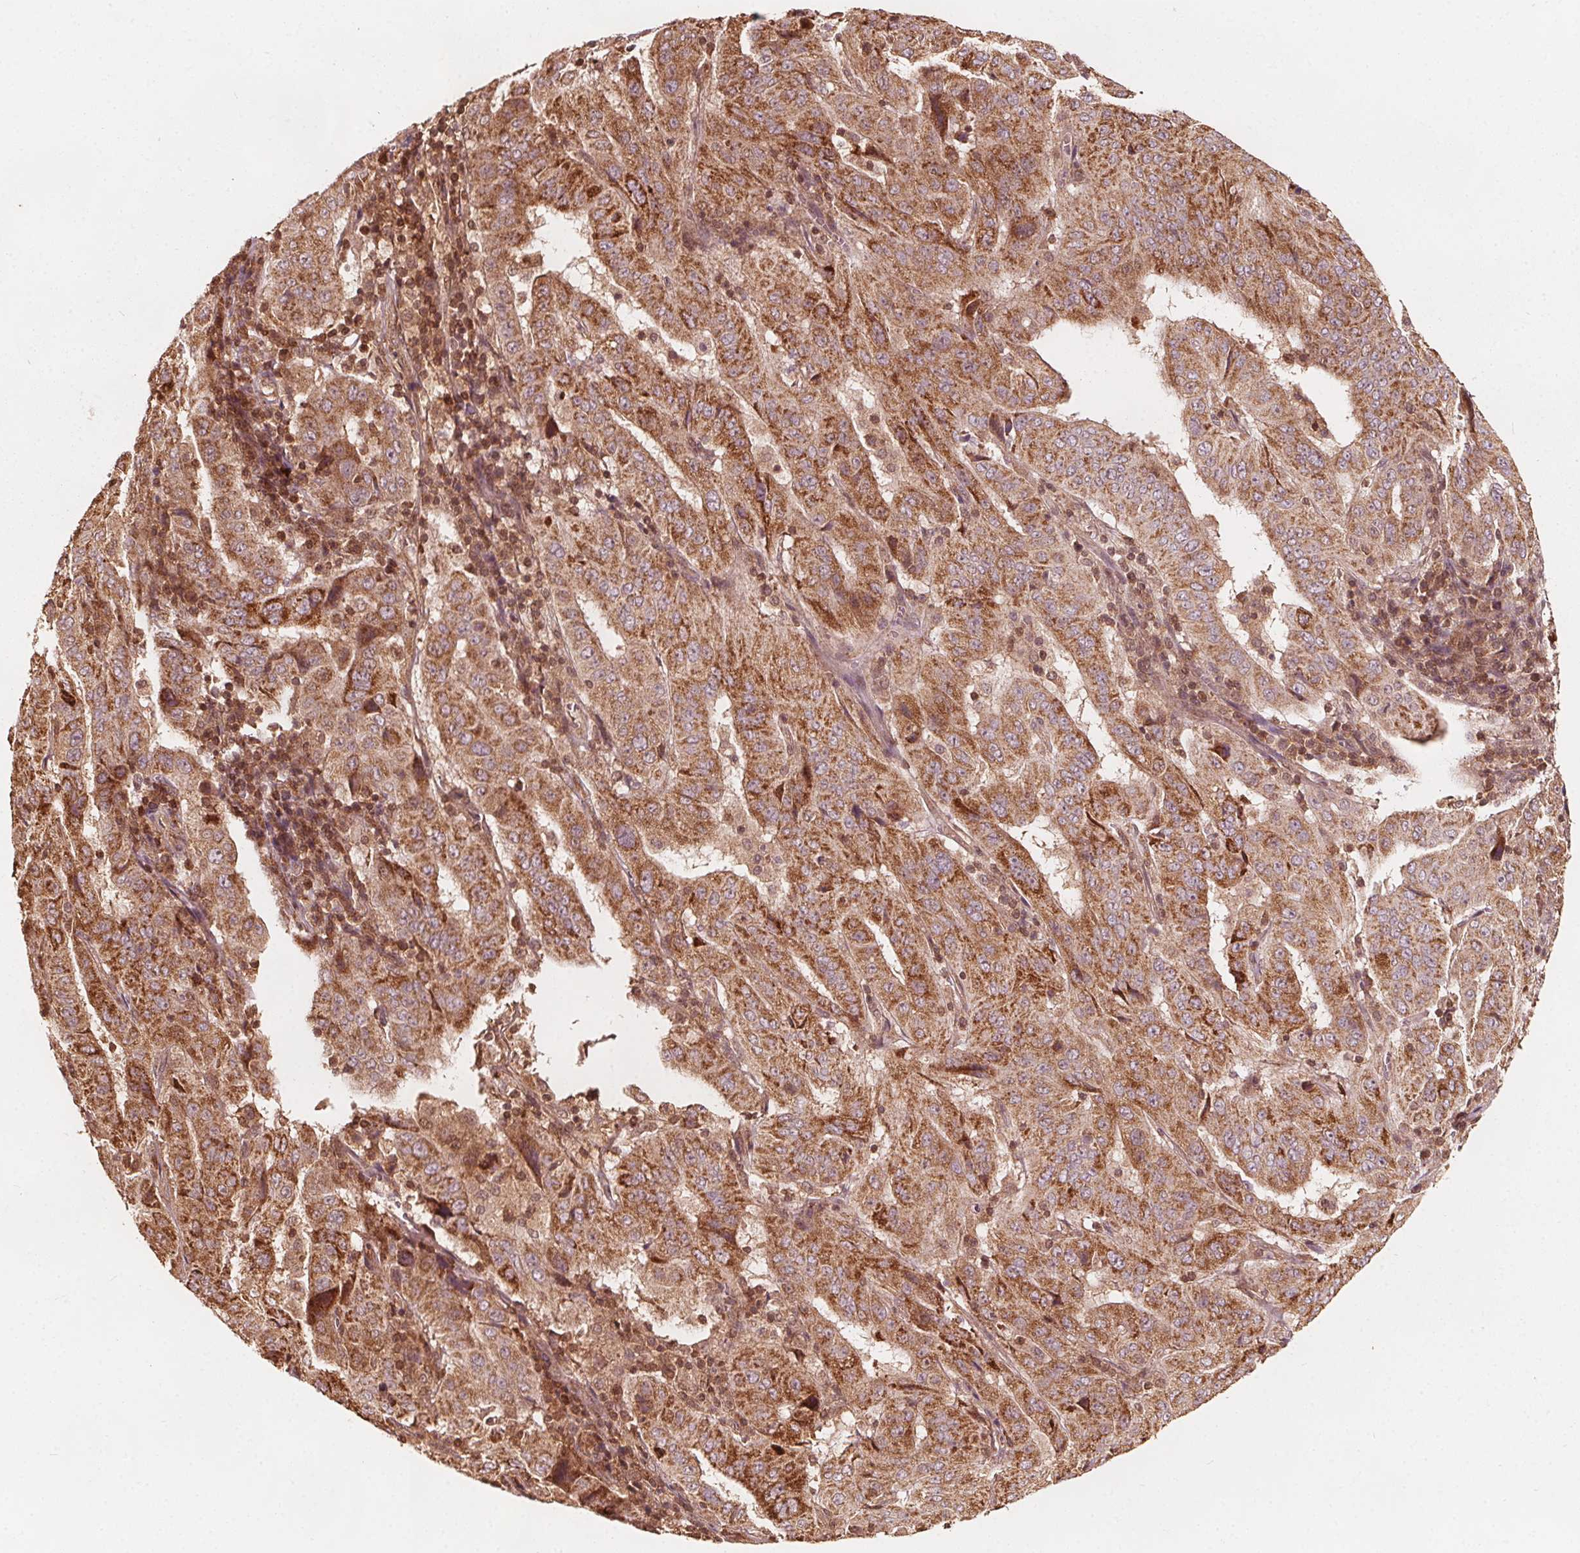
{"staining": {"intensity": "moderate", "quantity": ">75%", "location": "cytoplasmic/membranous"}, "tissue": "pancreatic cancer", "cell_type": "Tumor cells", "image_type": "cancer", "snomed": [{"axis": "morphology", "description": "Adenocarcinoma, NOS"}, {"axis": "topography", "description": "Pancreas"}], "caption": "About >75% of tumor cells in human pancreatic cancer demonstrate moderate cytoplasmic/membranous protein expression as visualized by brown immunohistochemical staining.", "gene": "AIP", "patient": {"sex": "male", "age": 63}}